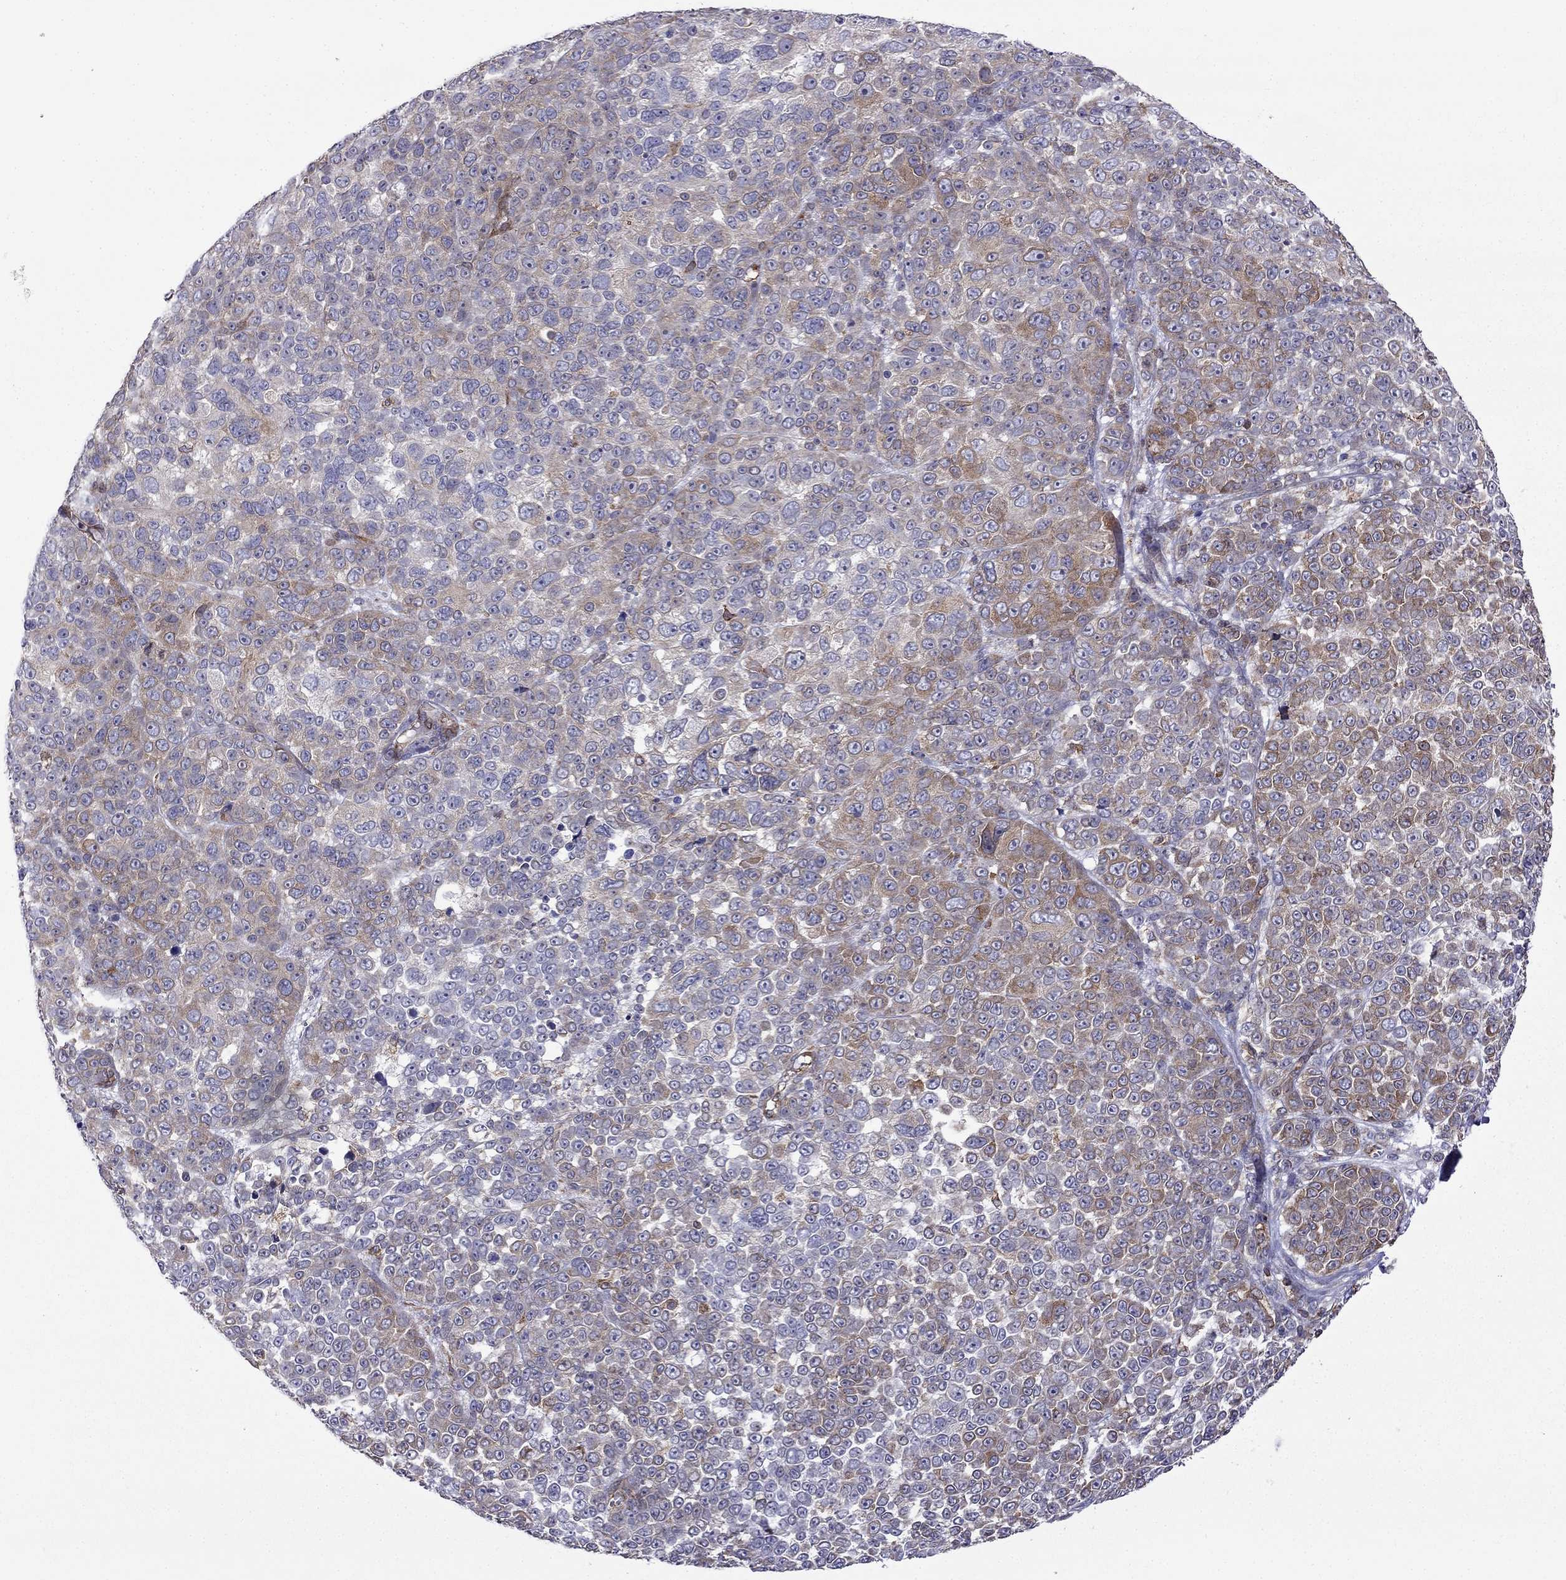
{"staining": {"intensity": "moderate", "quantity": "<25%", "location": "cytoplasmic/membranous"}, "tissue": "melanoma", "cell_type": "Tumor cells", "image_type": "cancer", "snomed": [{"axis": "morphology", "description": "Malignant melanoma, NOS"}, {"axis": "topography", "description": "Skin"}], "caption": "Immunohistochemistry of human melanoma exhibits low levels of moderate cytoplasmic/membranous expression in approximately <25% of tumor cells.", "gene": "GNAL", "patient": {"sex": "female", "age": 95}}